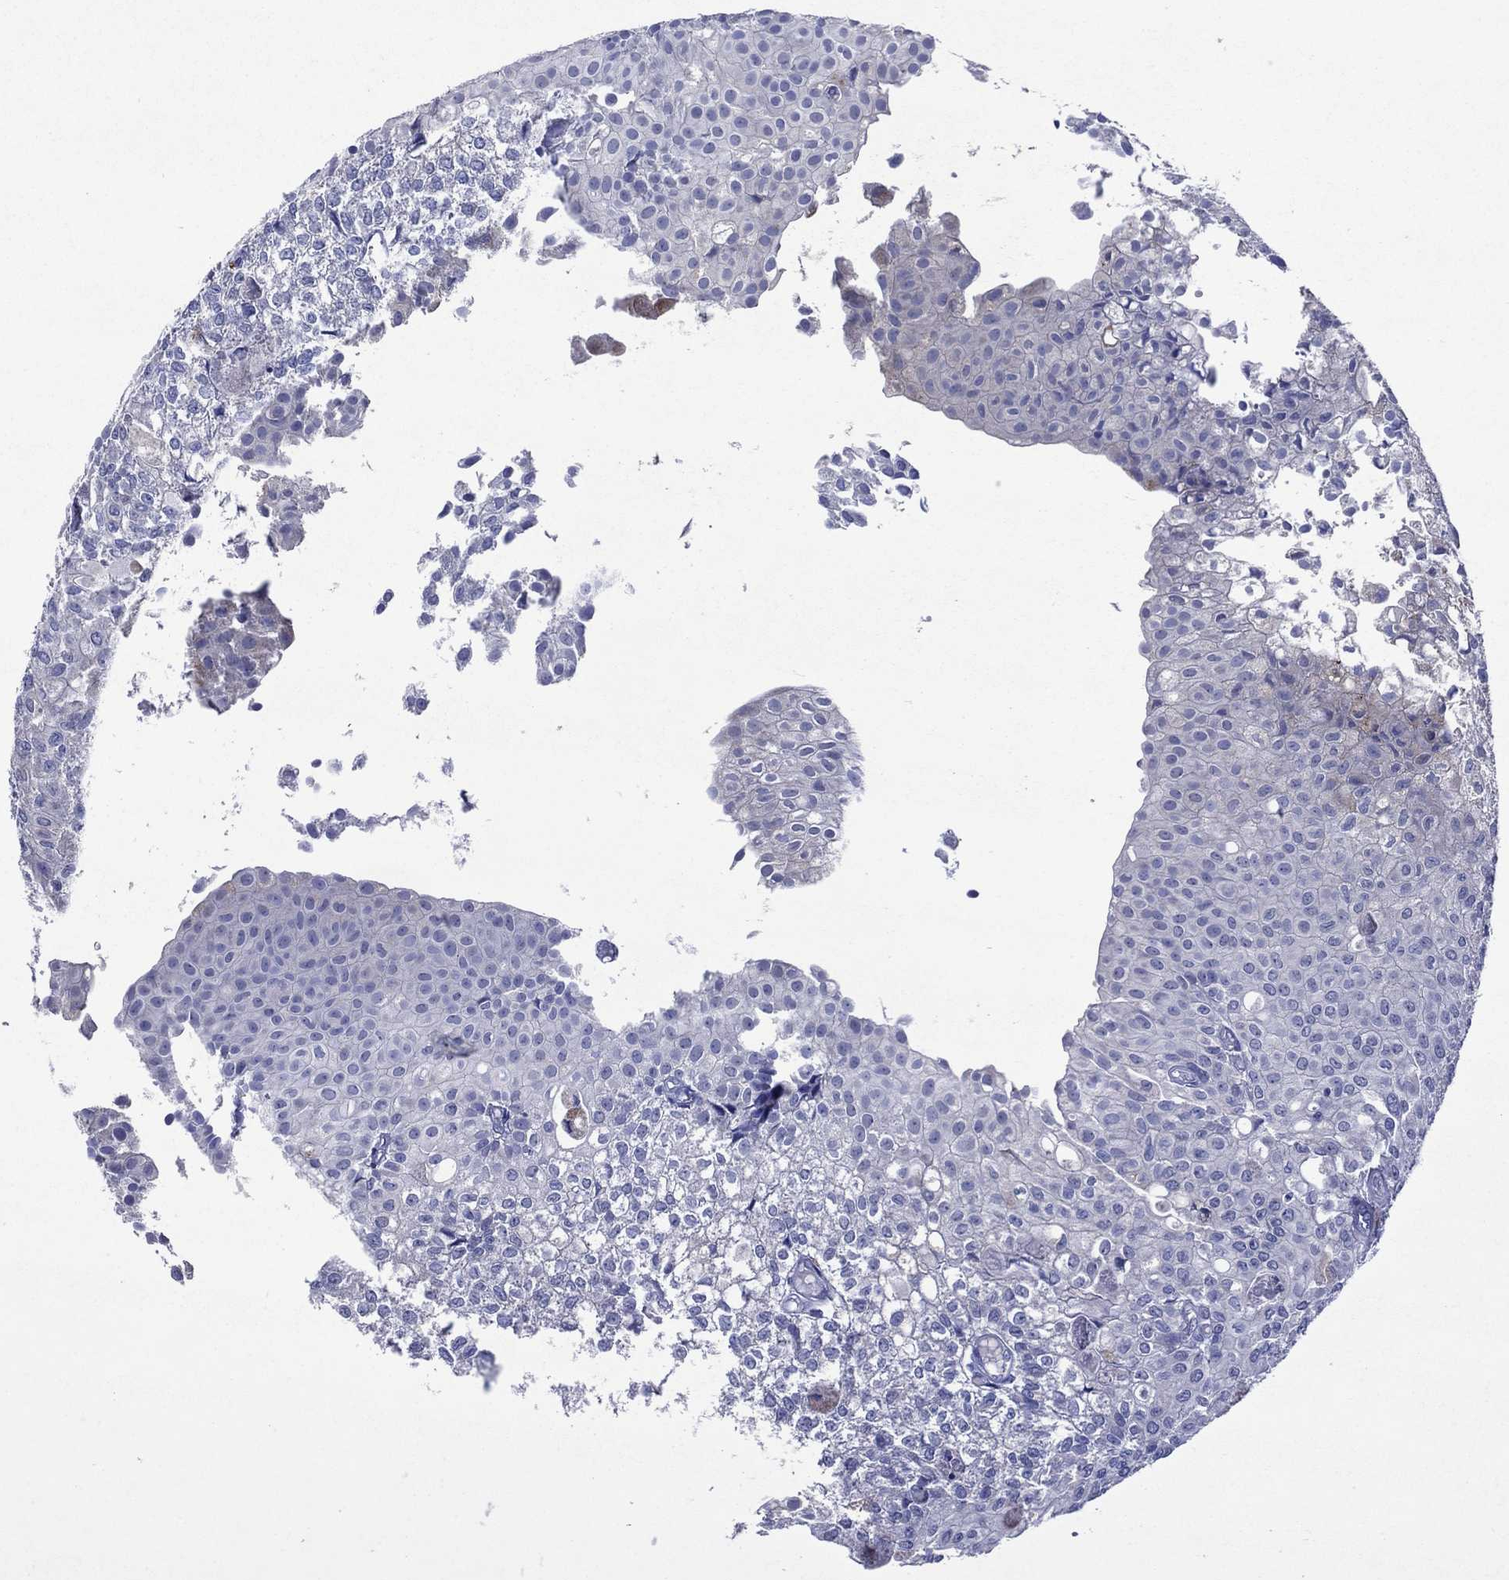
{"staining": {"intensity": "negative", "quantity": "none", "location": "none"}, "tissue": "urothelial cancer", "cell_type": "Tumor cells", "image_type": "cancer", "snomed": [{"axis": "morphology", "description": "Urothelial carcinoma, Low grade"}, {"axis": "topography", "description": "Urinary bladder"}], "caption": "Immunohistochemical staining of low-grade urothelial carcinoma reveals no significant expression in tumor cells. Brightfield microscopy of immunohistochemistry stained with DAB (brown) and hematoxylin (blue), captured at high magnification.", "gene": "ASB10", "patient": {"sex": "male", "age": 89}}